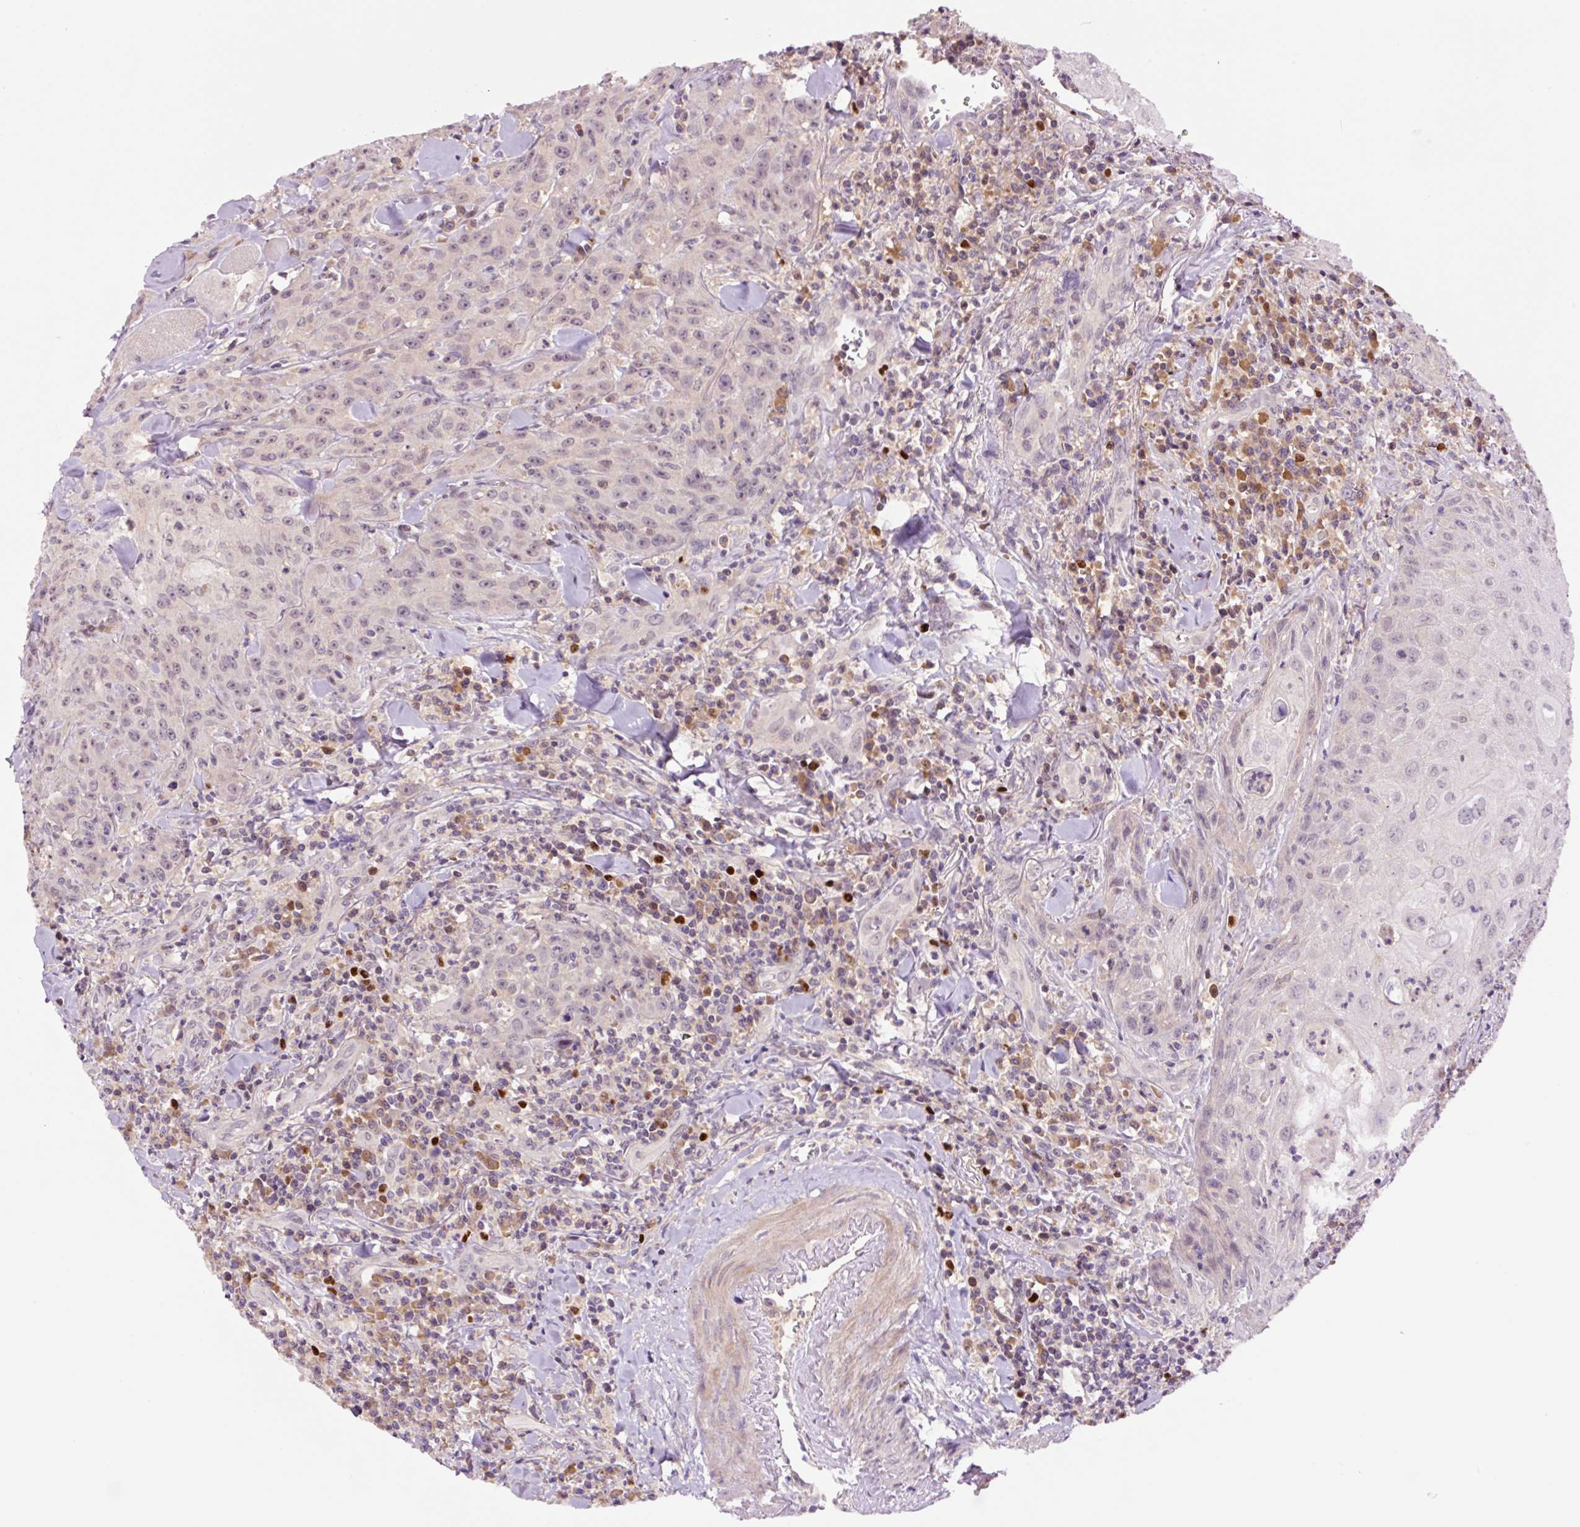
{"staining": {"intensity": "negative", "quantity": "none", "location": "none"}, "tissue": "head and neck cancer", "cell_type": "Tumor cells", "image_type": "cancer", "snomed": [{"axis": "morphology", "description": "Normal tissue, NOS"}, {"axis": "morphology", "description": "Squamous cell carcinoma, NOS"}, {"axis": "topography", "description": "Oral tissue"}, {"axis": "topography", "description": "Head-Neck"}], "caption": "Head and neck squamous cell carcinoma stained for a protein using immunohistochemistry (IHC) displays no positivity tumor cells.", "gene": "DPPA4", "patient": {"sex": "female", "age": 70}}